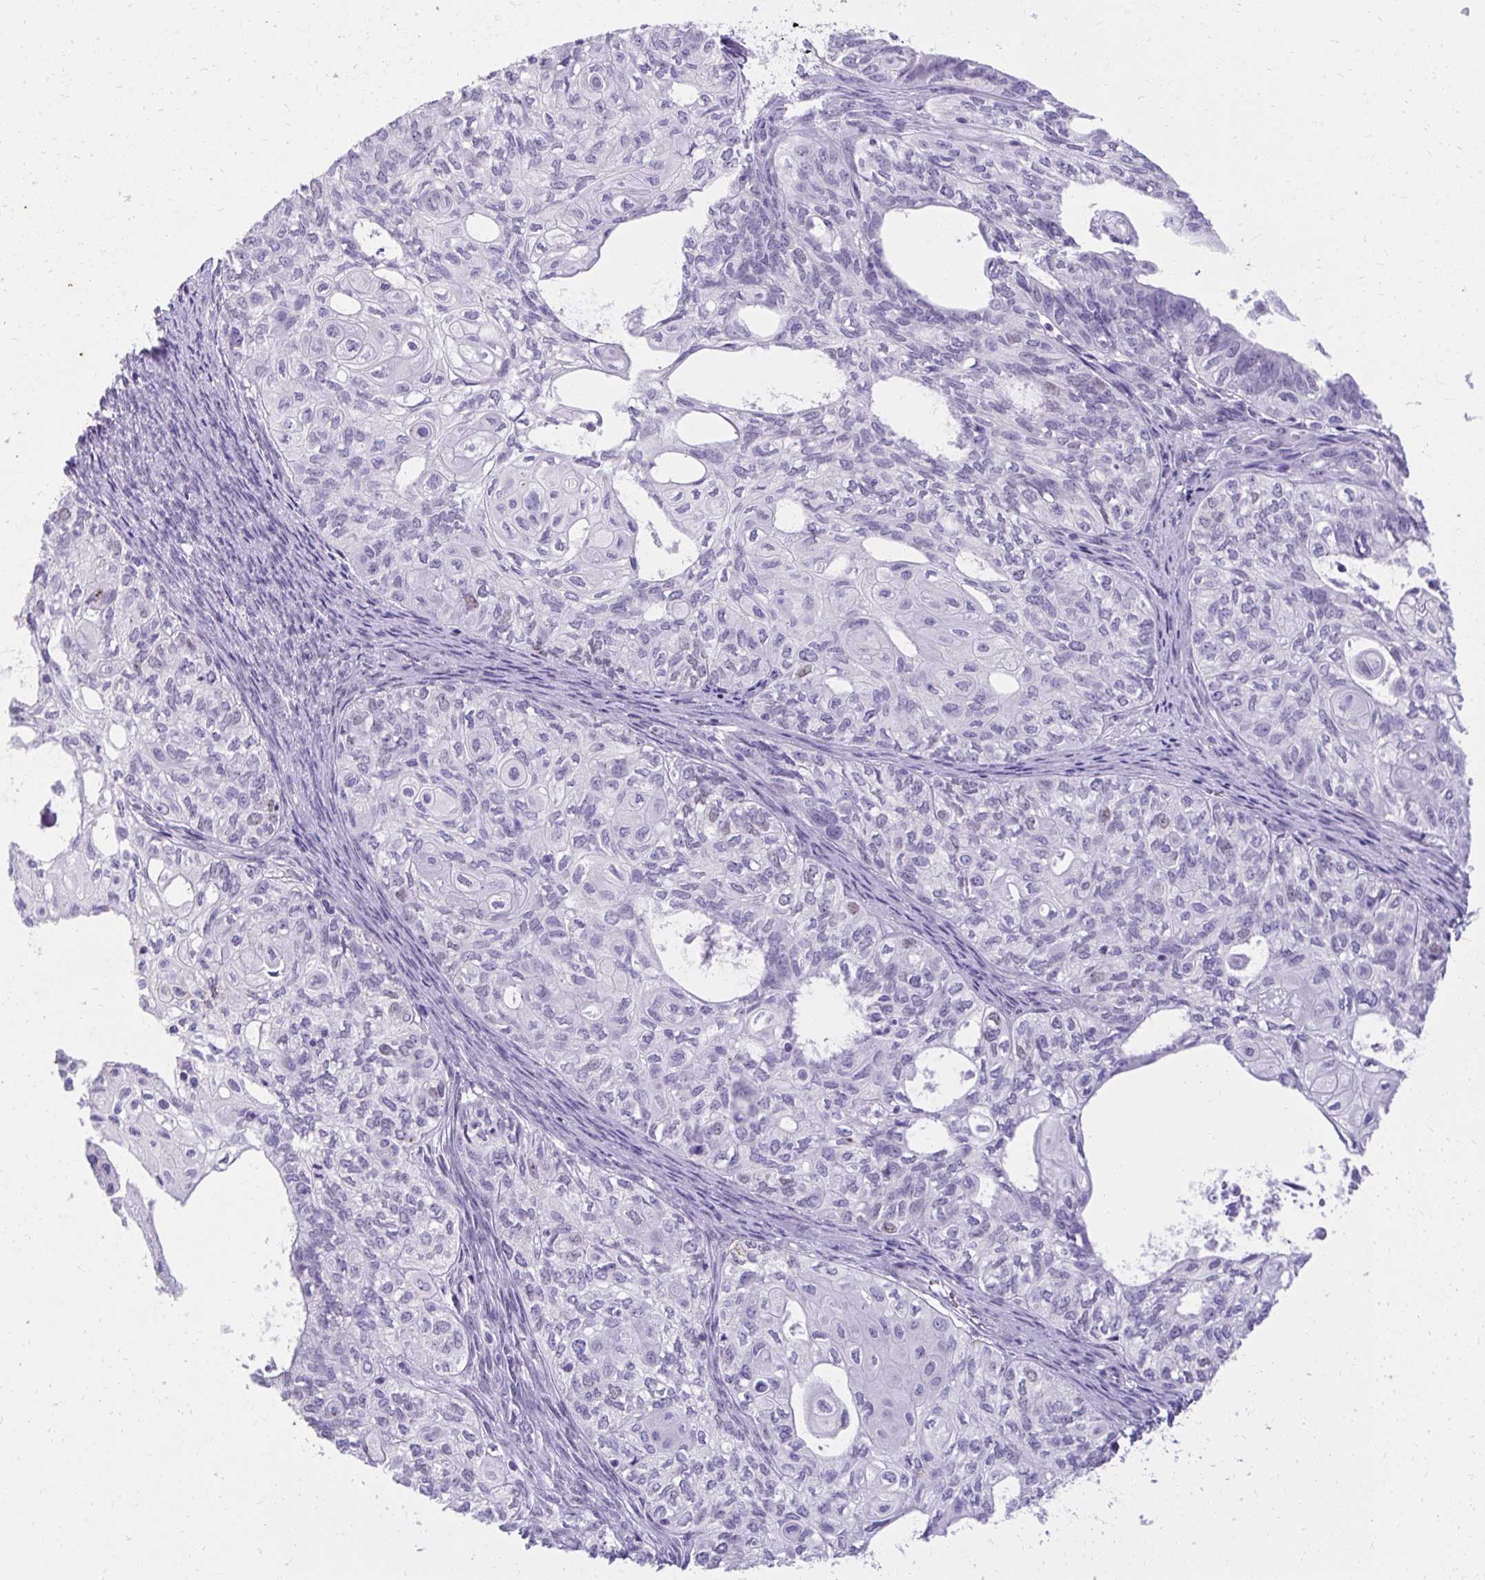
{"staining": {"intensity": "weak", "quantity": "<25%", "location": "nuclear"}, "tissue": "ovarian cancer", "cell_type": "Tumor cells", "image_type": "cancer", "snomed": [{"axis": "morphology", "description": "Carcinoma, endometroid"}, {"axis": "topography", "description": "Ovary"}], "caption": "Ovarian cancer was stained to show a protein in brown. There is no significant positivity in tumor cells.", "gene": "KLK1", "patient": {"sex": "female", "age": 64}}